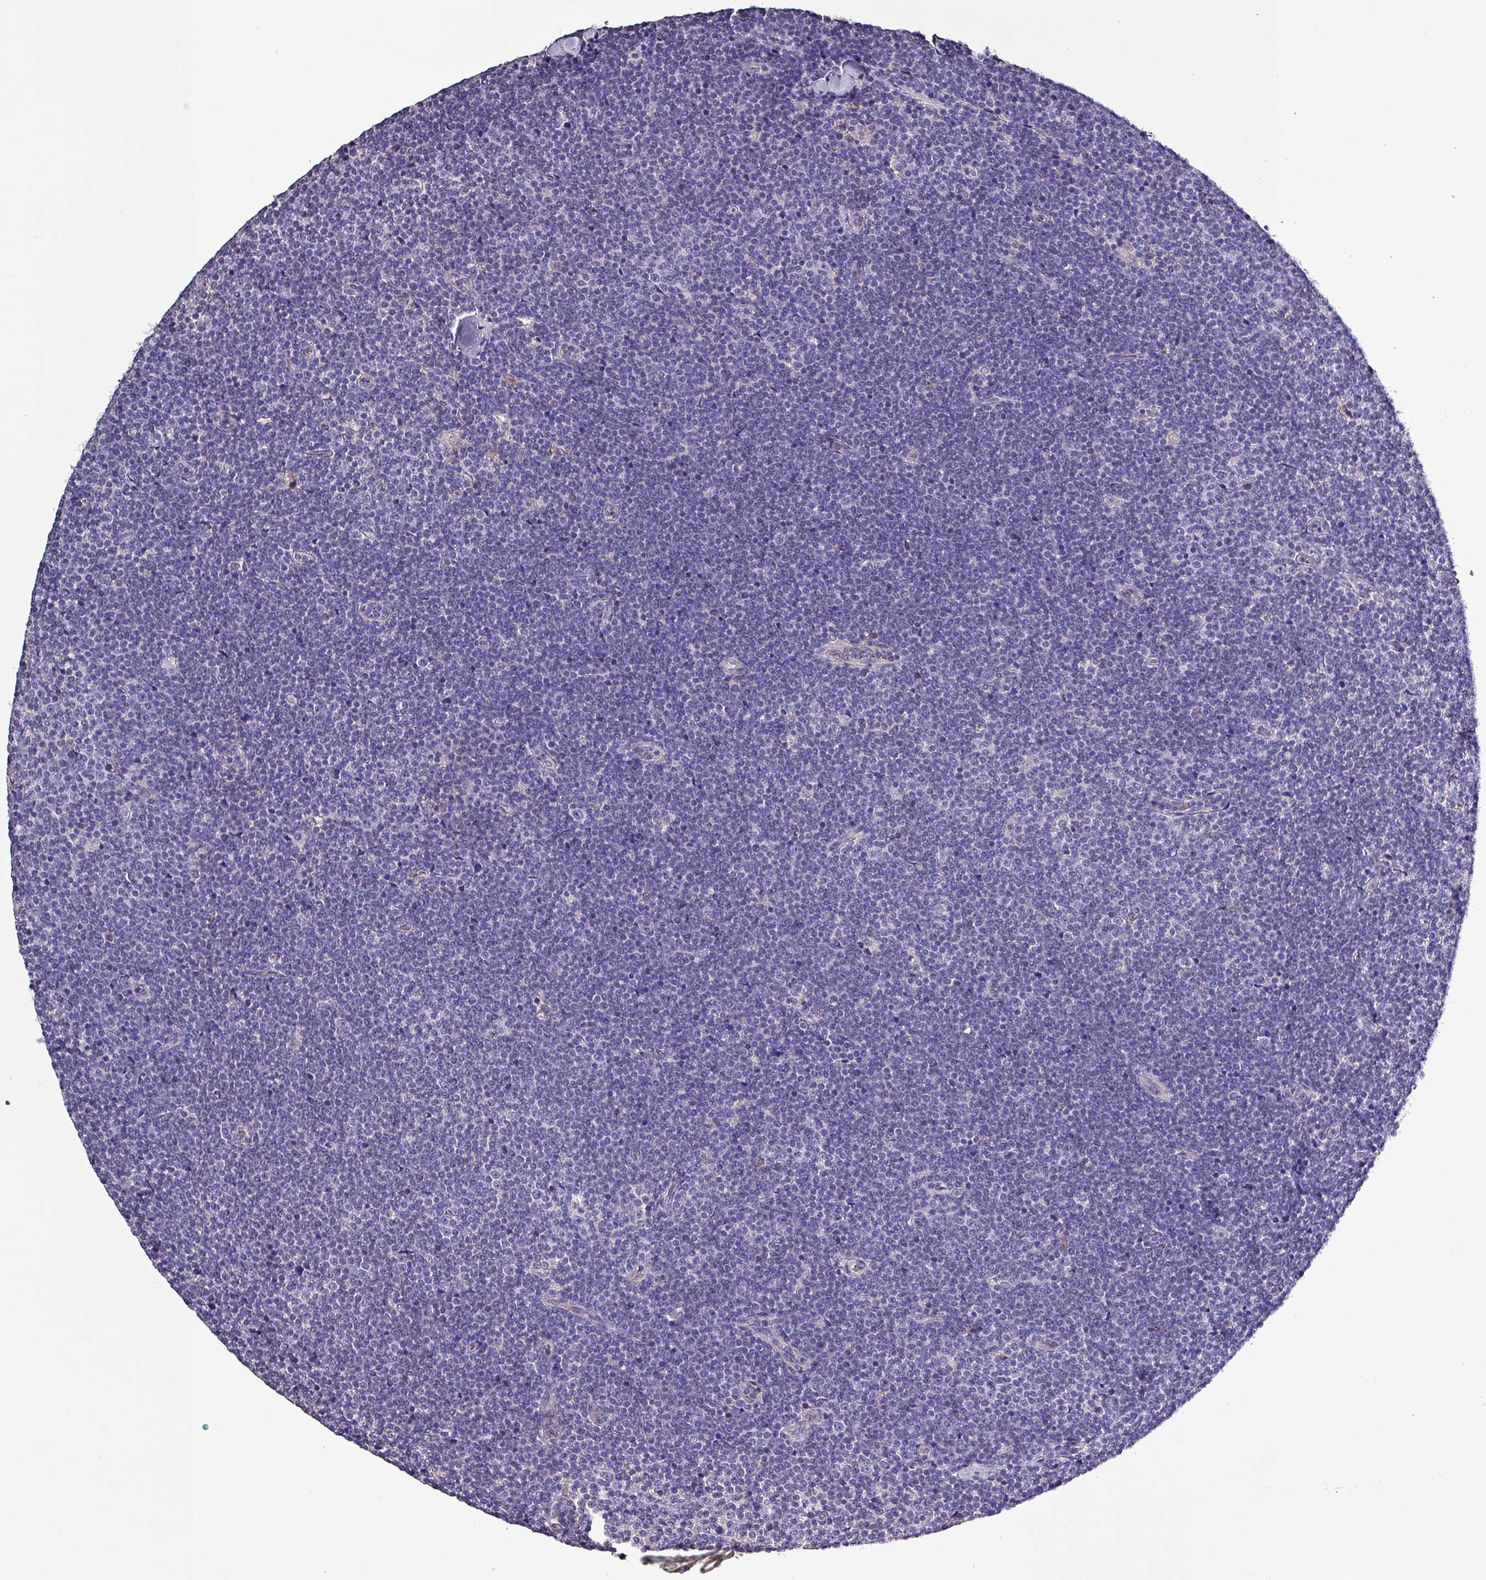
{"staining": {"intensity": "negative", "quantity": "none", "location": "none"}, "tissue": "lymphoma", "cell_type": "Tumor cells", "image_type": "cancer", "snomed": [{"axis": "morphology", "description": "Malignant lymphoma, non-Hodgkin's type, Low grade"}, {"axis": "topography", "description": "Lymph node"}], "caption": "This is a micrograph of immunohistochemistry (IHC) staining of lymphoma, which shows no positivity in tumor cells.", "gene": "HTRA4", "patient": {"sex": "male", "age": 48}}